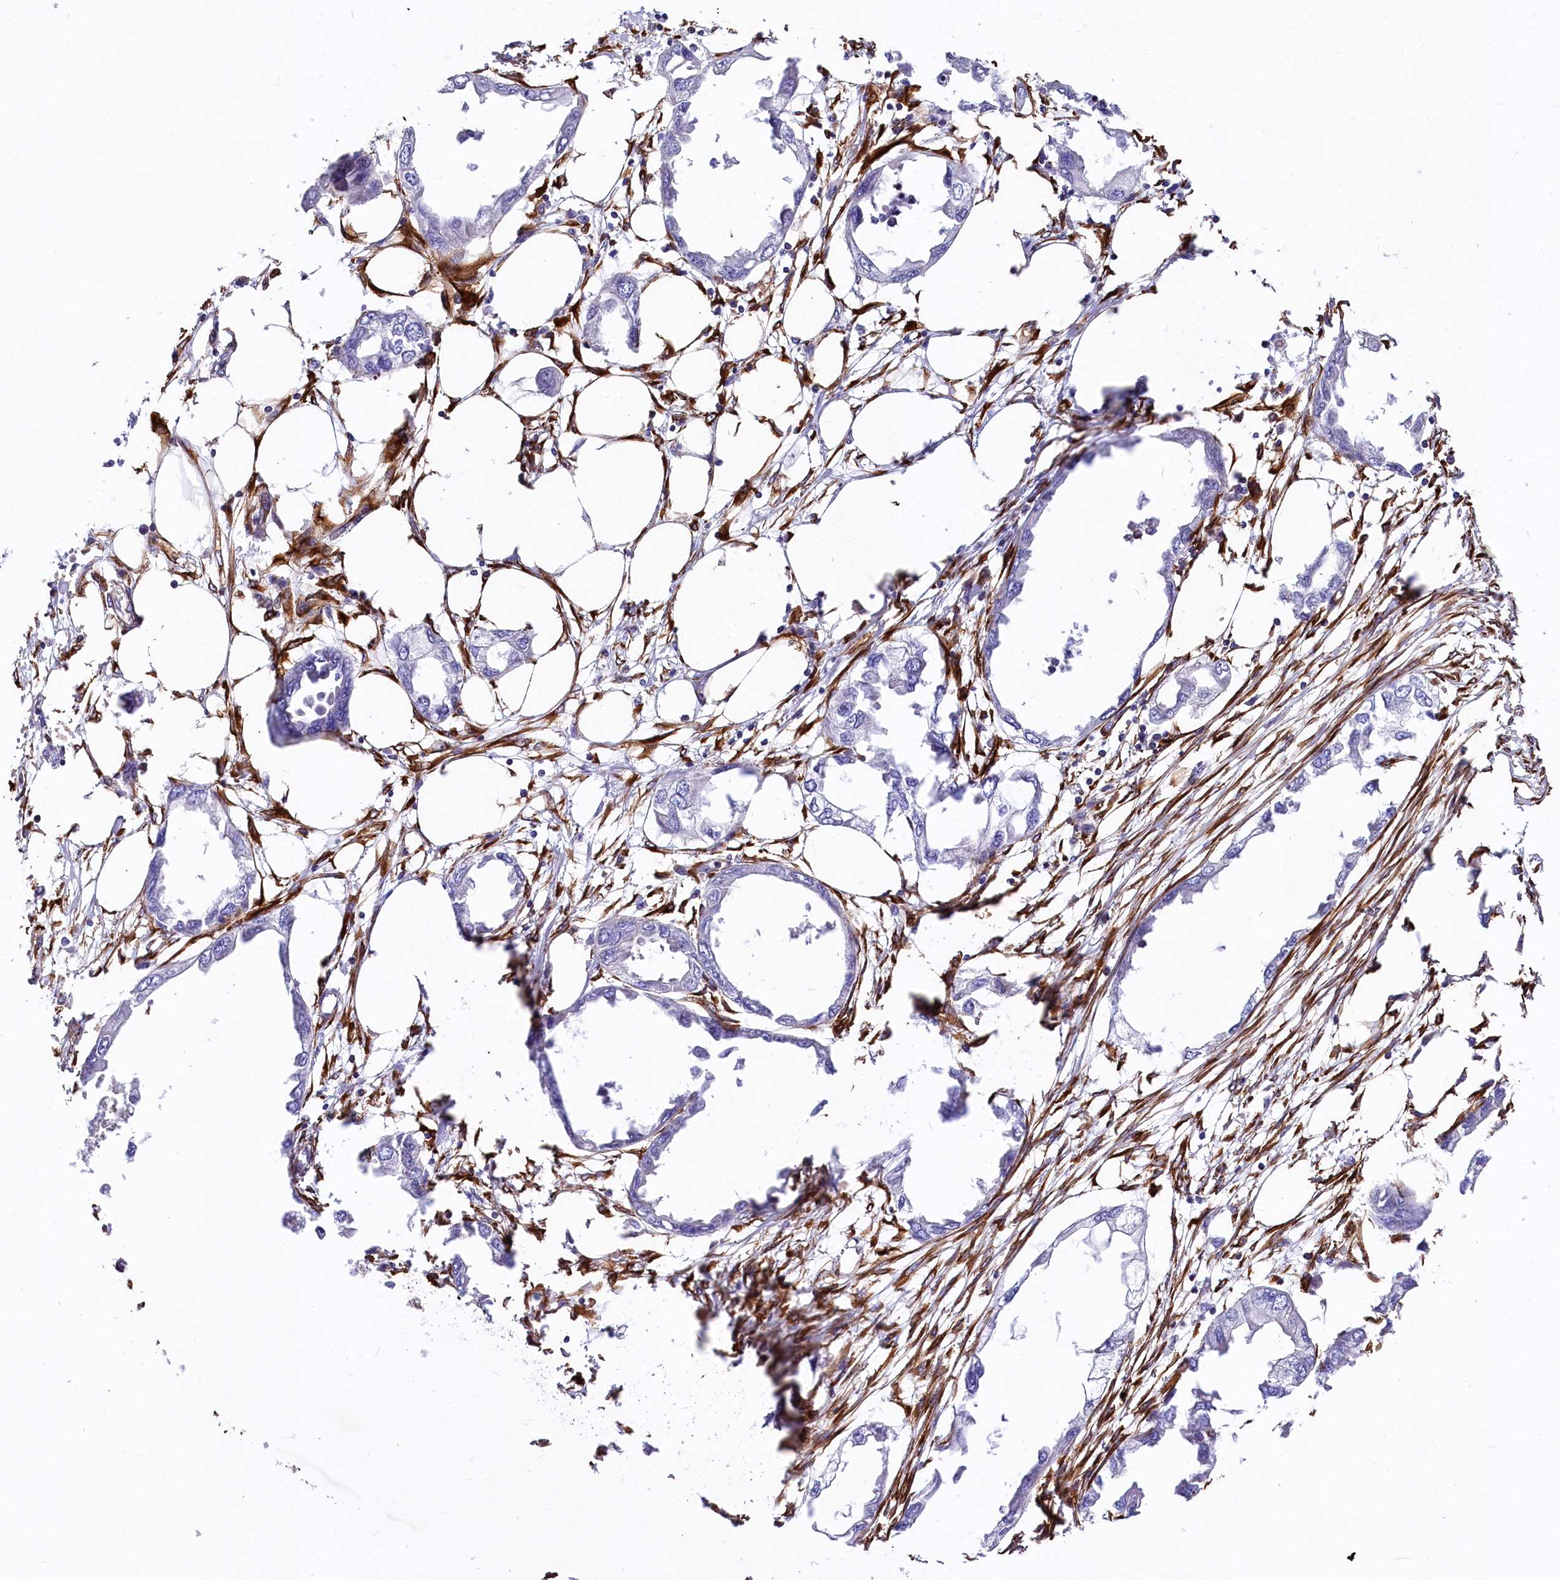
{"staining": {"intensity": "negative", "quantity": "none", "location": "none"}, "tissue": "endometrial cancer", "cell_type": "Tumor cells", "image_type": "cancer", "snomed": [{"axis": "morphology", "description": "Adenocarcinoma, NOS"}, {"axis": "morphology", "description": "Adenocarcinoma, metastatic, NOS"}, {"axis": "topography", "description": "Adipose tissue"}, {"axis": "topography", "description": "Endometrium"}], "caption": "This is an immunohistochemistry photomicrograph of endometrial metastatic adenocarcinoma. There is no positivity in tumor cells.", "gene": "FCHSD2", "patient": {"sex": "female", "age": 67}}